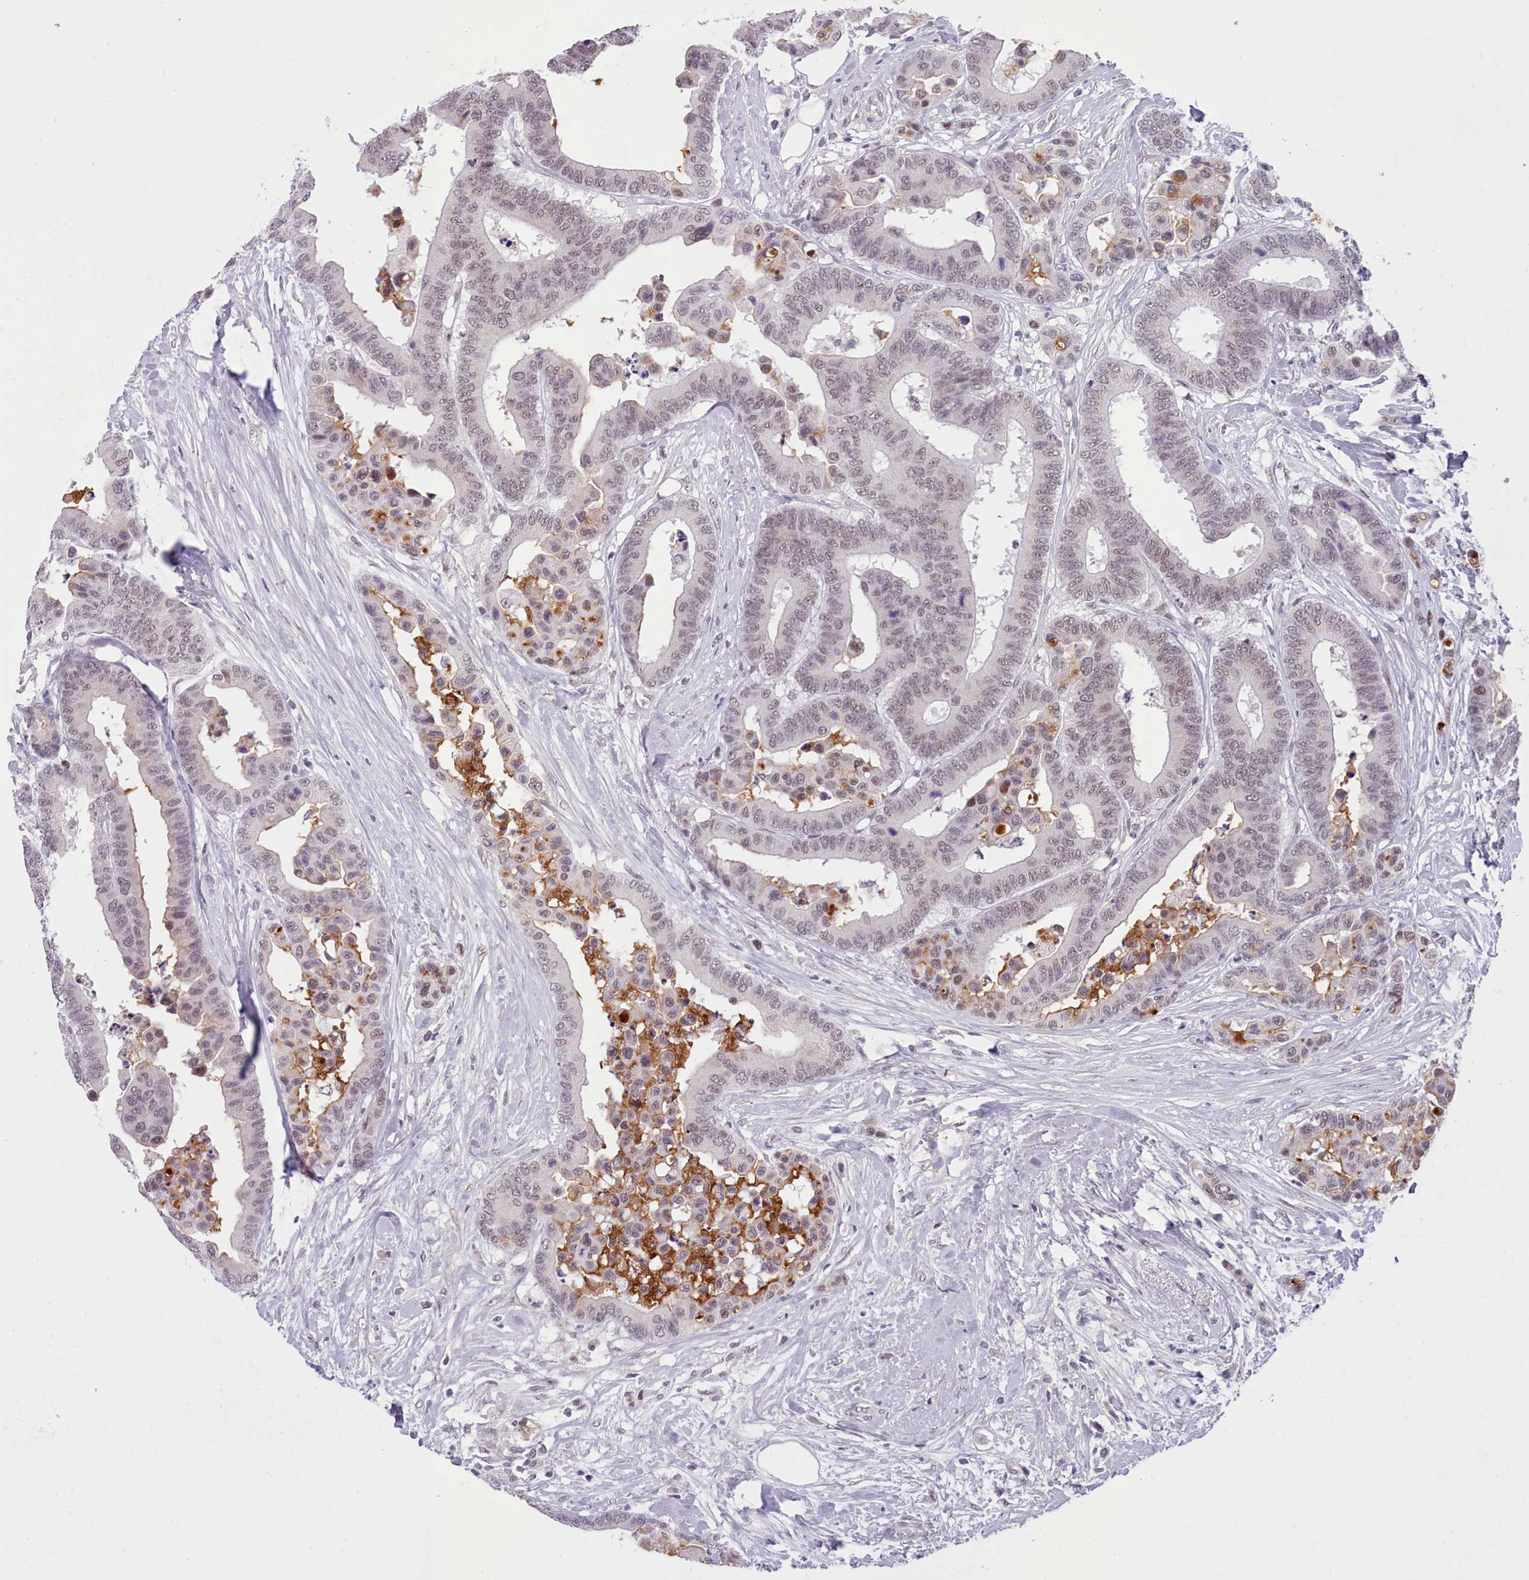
{"staining": {"intensity": "weak", "quantity": "25%-75%", "location": "nuclear"}, "tissue": "colorectal cancer", "cell_type": "Tumor cells", "image_type": "cancer", "snomed": [{"axis": "morphology", "description": "Adenocarcinoma, NOS"}, {"axis": "topography", "description": "Colon"}], "caption": "A high-resolution histopathology image shows immunohistochemistry (IHC) staining of adenocarcinoma (colorectal), which reveals weak nuclear positivity in approximately 25%-75% of tumor cells.", "gene": "RFX1", "patient": {"sex": "male", "age": 82}}